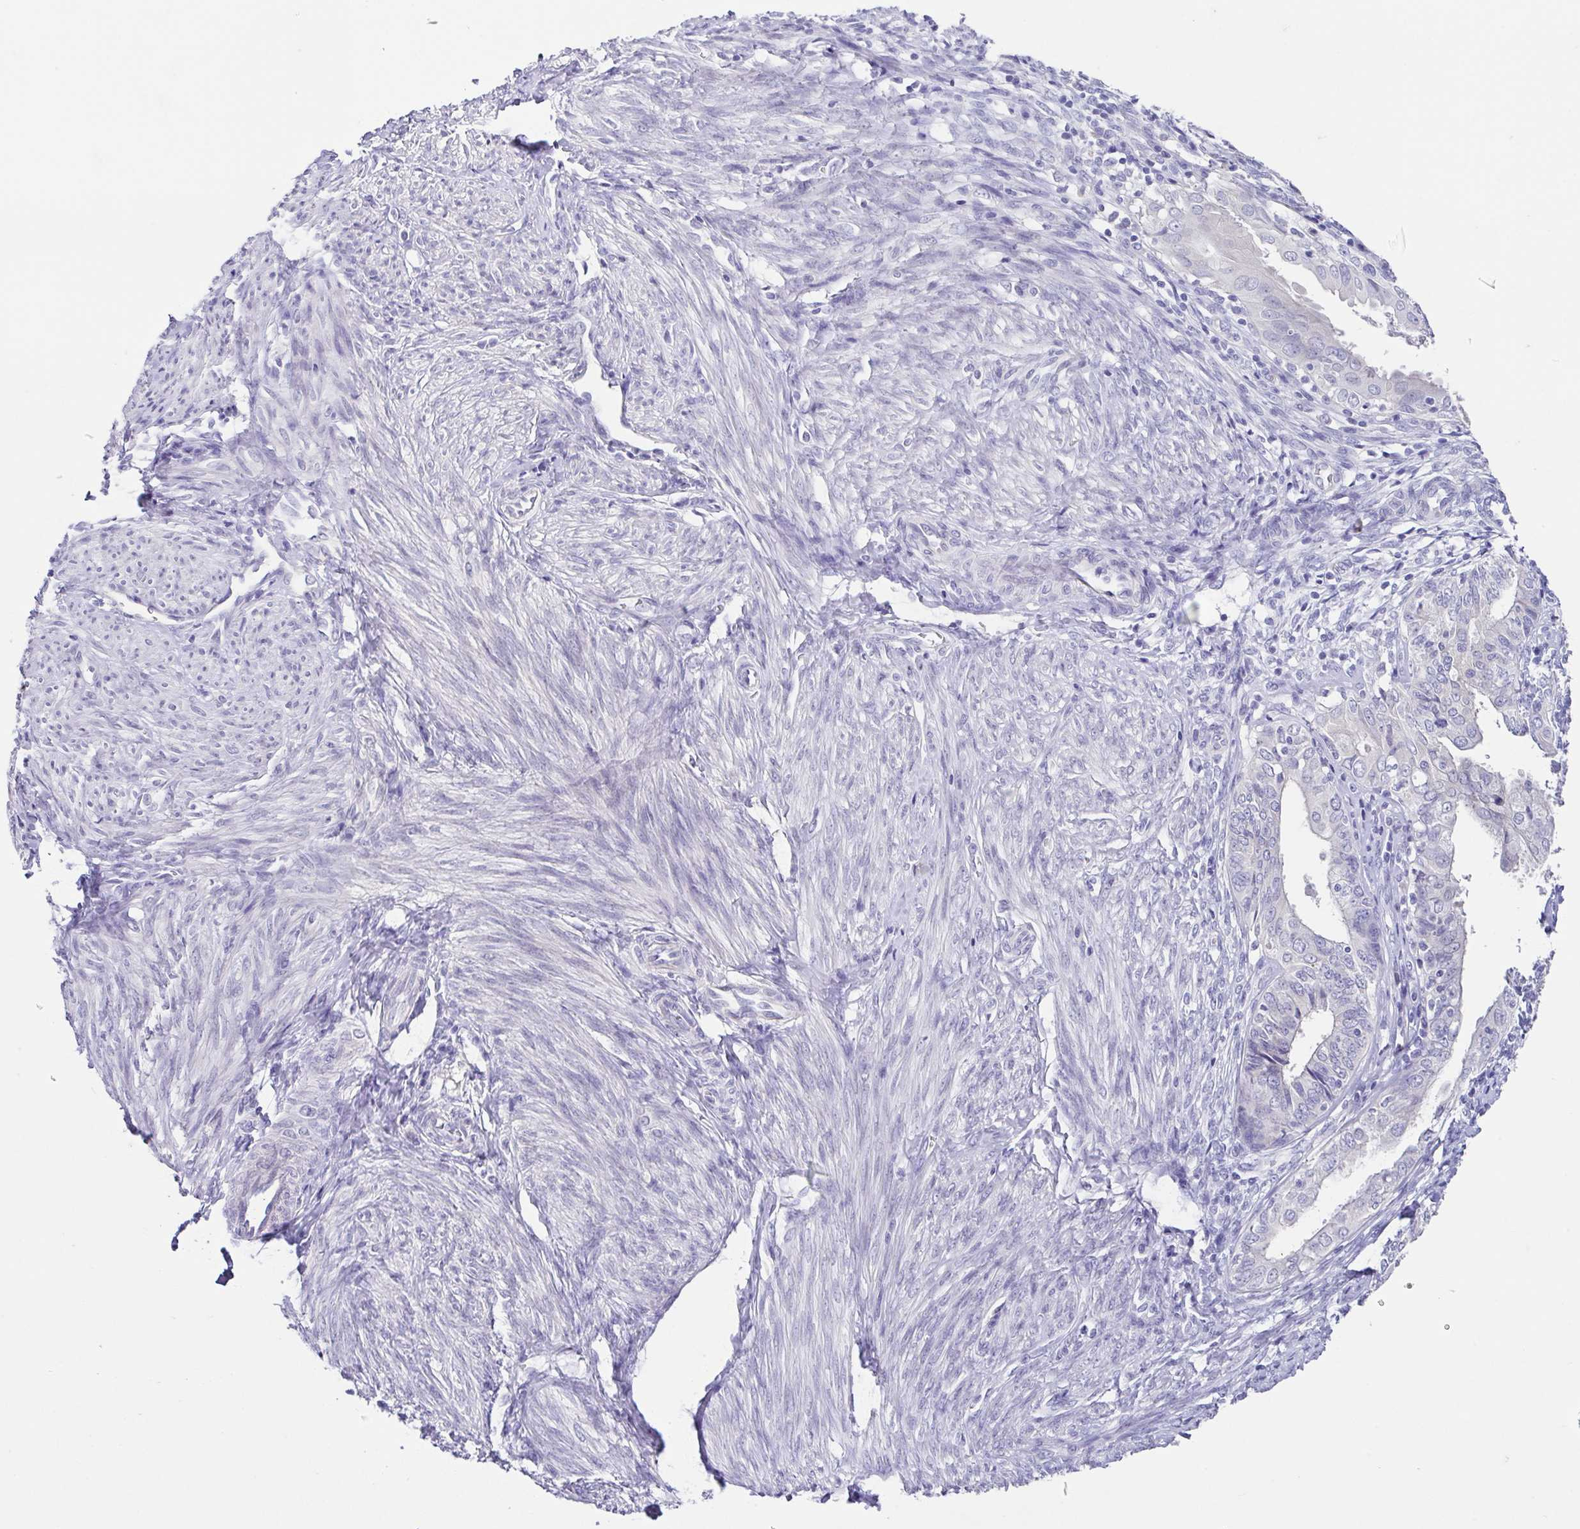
{"staining": {"intensity": "negative", "quantity": "none", "location": "none"}, "tissue": "endometrial cancer", "cell_type": "Tumor cells", "image_type": "cancer", "snomed": [{"axis": "morphology", "description": "Adenocarcinoma, NOS"}, {"axis": "topography", "description": "Endometrium"}], "caption": "This photomicrograph is of adenocarcinoma (endometrial) stained with immunohistochemistry (IHC) to label a protein in brown with the nuclei are counter-stained blue. There is no staining in tumor cells.", "gene": "RDH11", "patient": {"sex": "female", "age": 68}}